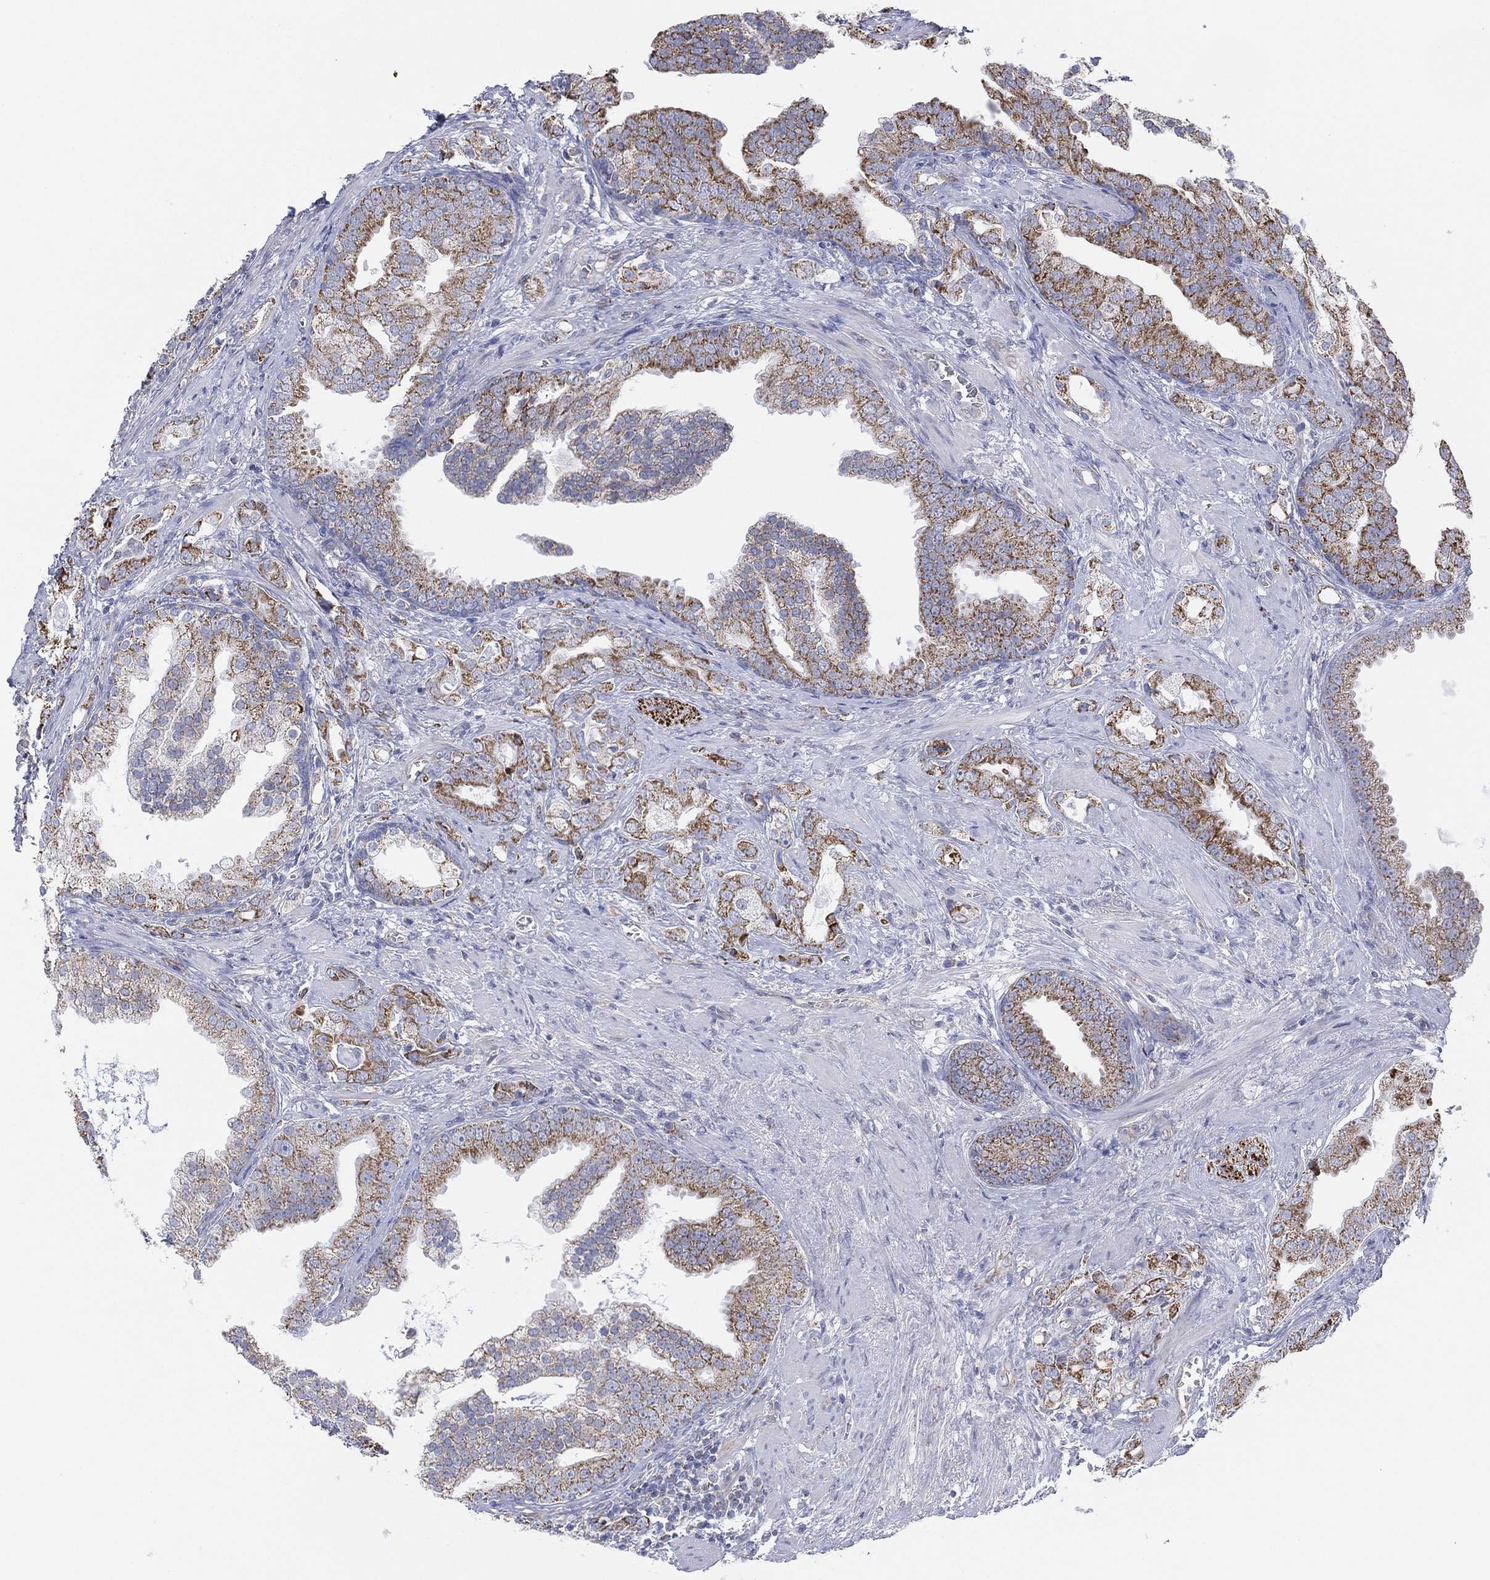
{"staining": {"intensity": "strong", "quantity": "25%-75%", "location": "cytoplasmic/membranous"}, "tissue": "prostate cancer", "cell_type": "Tumor cells", "image_type": "cancer", "snomed": [{"axis": "morphology", "description": "Adenocarcinoma, NOS"}, {"axis": "topography", "description": "Prostate"}], "caption": "Human prostate cancer stained with a protein marker demonstrates strong staining in tumor cells.", "gene": "INA", "patient": {"sex": "male", "age": 57}}